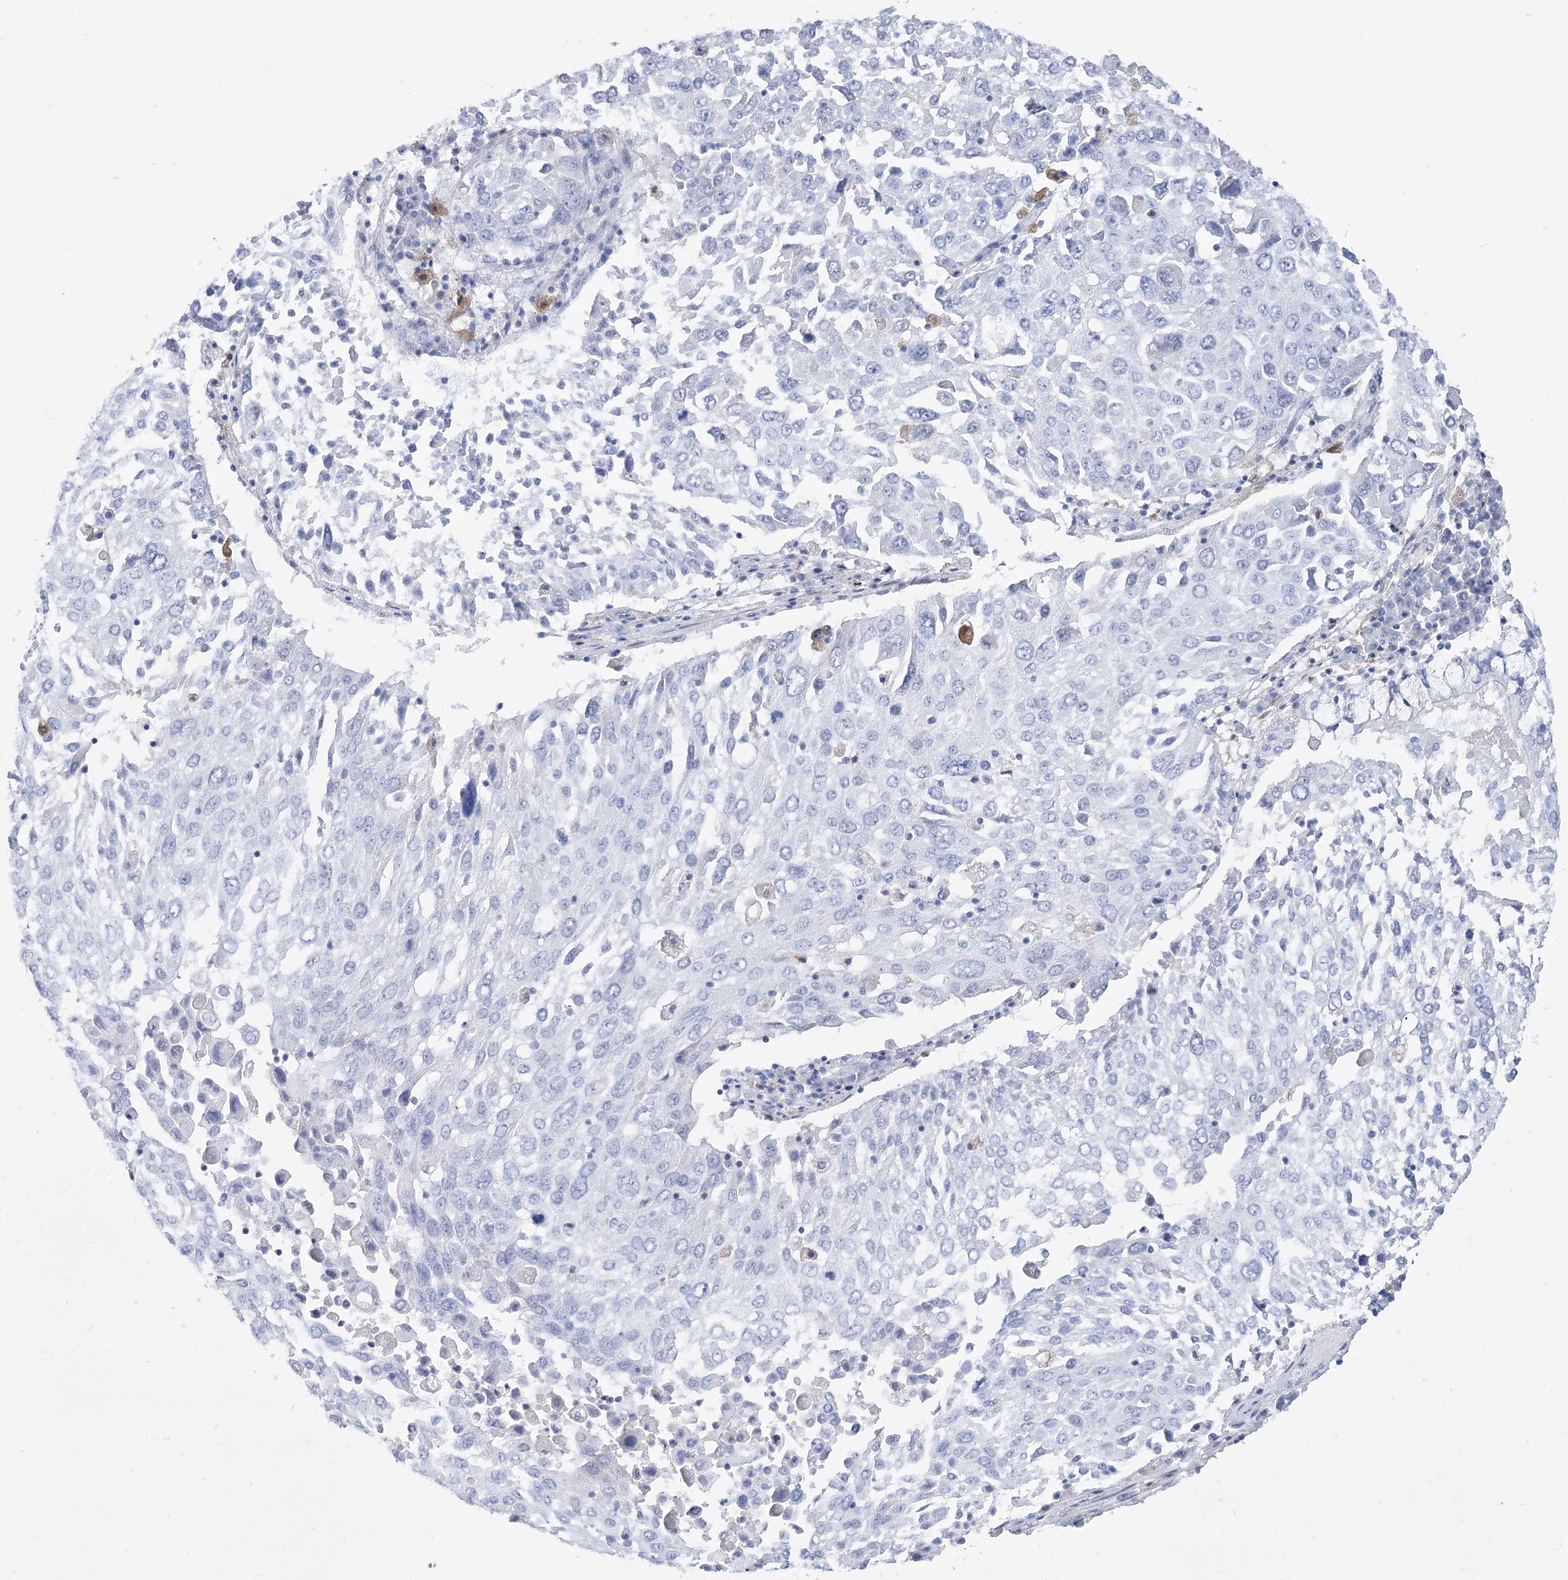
{"staining": {"intensity": "negative", "quantity": "none", "location": "none"}, "tissue": "lung cancer", "cell_type": "Tumor cells", "image_type": "cancer", "snomed": [{"axis": "morphology", "description": "Squamous cell carcinoma, NOS"}, {"axis": "topography", "description": "Lung"}], "caption": "The photomicrograph displays no significant positivity in tumor cells of squamous cell carcinoma (lung).", "gene": "PCDHA1", "patient": {"sex": "male", "age": 65}}